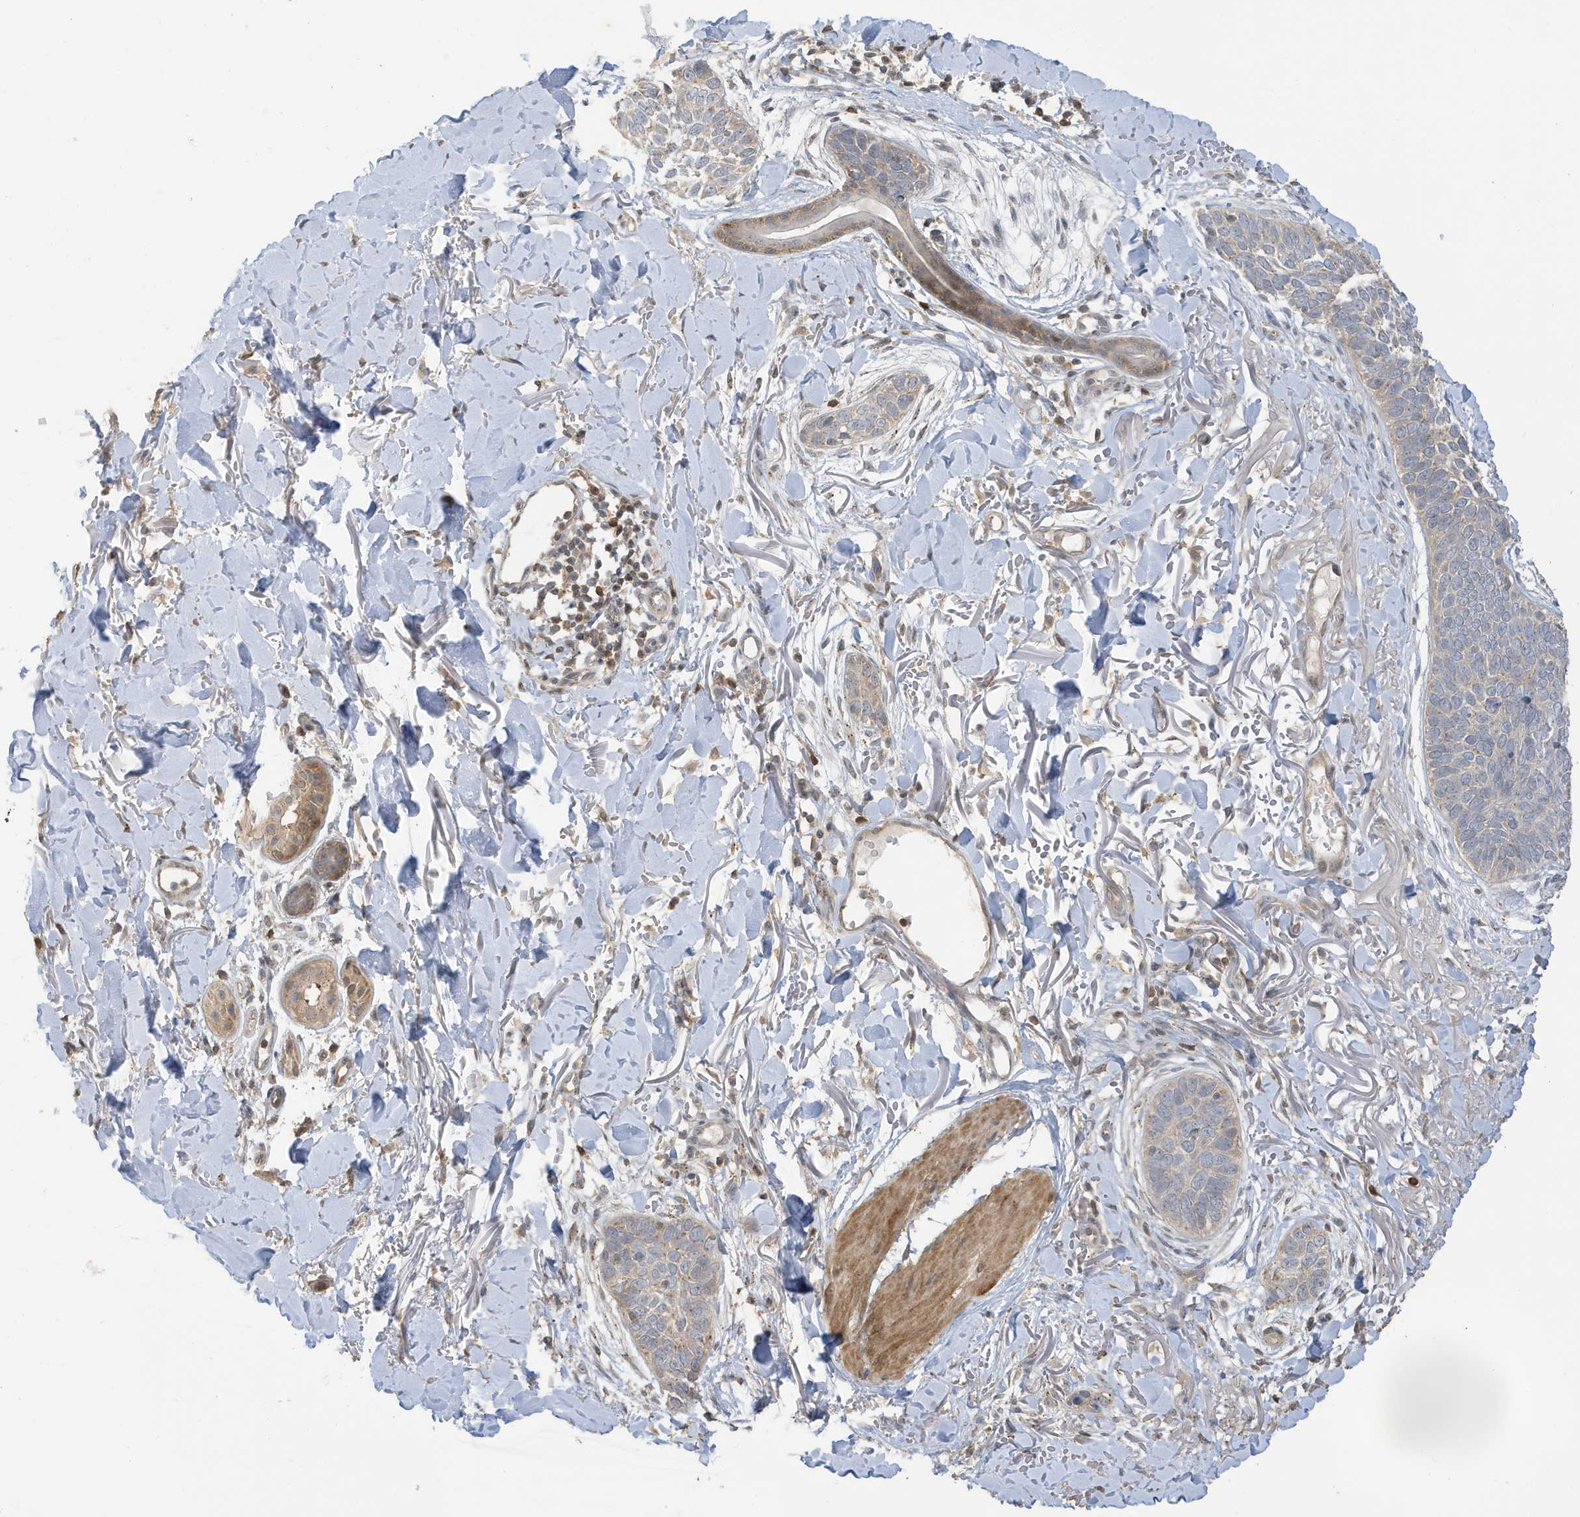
{"staining": {"intensity": "weak", "quantity": "<25%", "location": "cytoplasmic/membranous"}, "tissue": "skin cancer", "cell_type": "Tumor cells", "image_type": "cancer", "snomed": [{"axis": "morphology", "description": "Basal cell carcinoma"}, {"axis": "topography", "description": "Skin"}], "caption": "Immunohistochemical staining of human basal cell carcinoma (skin) demonstrates no significant expression in tumor cells.", "gene": "TAB3", "patient": {"sex": "male", "age": 85}}